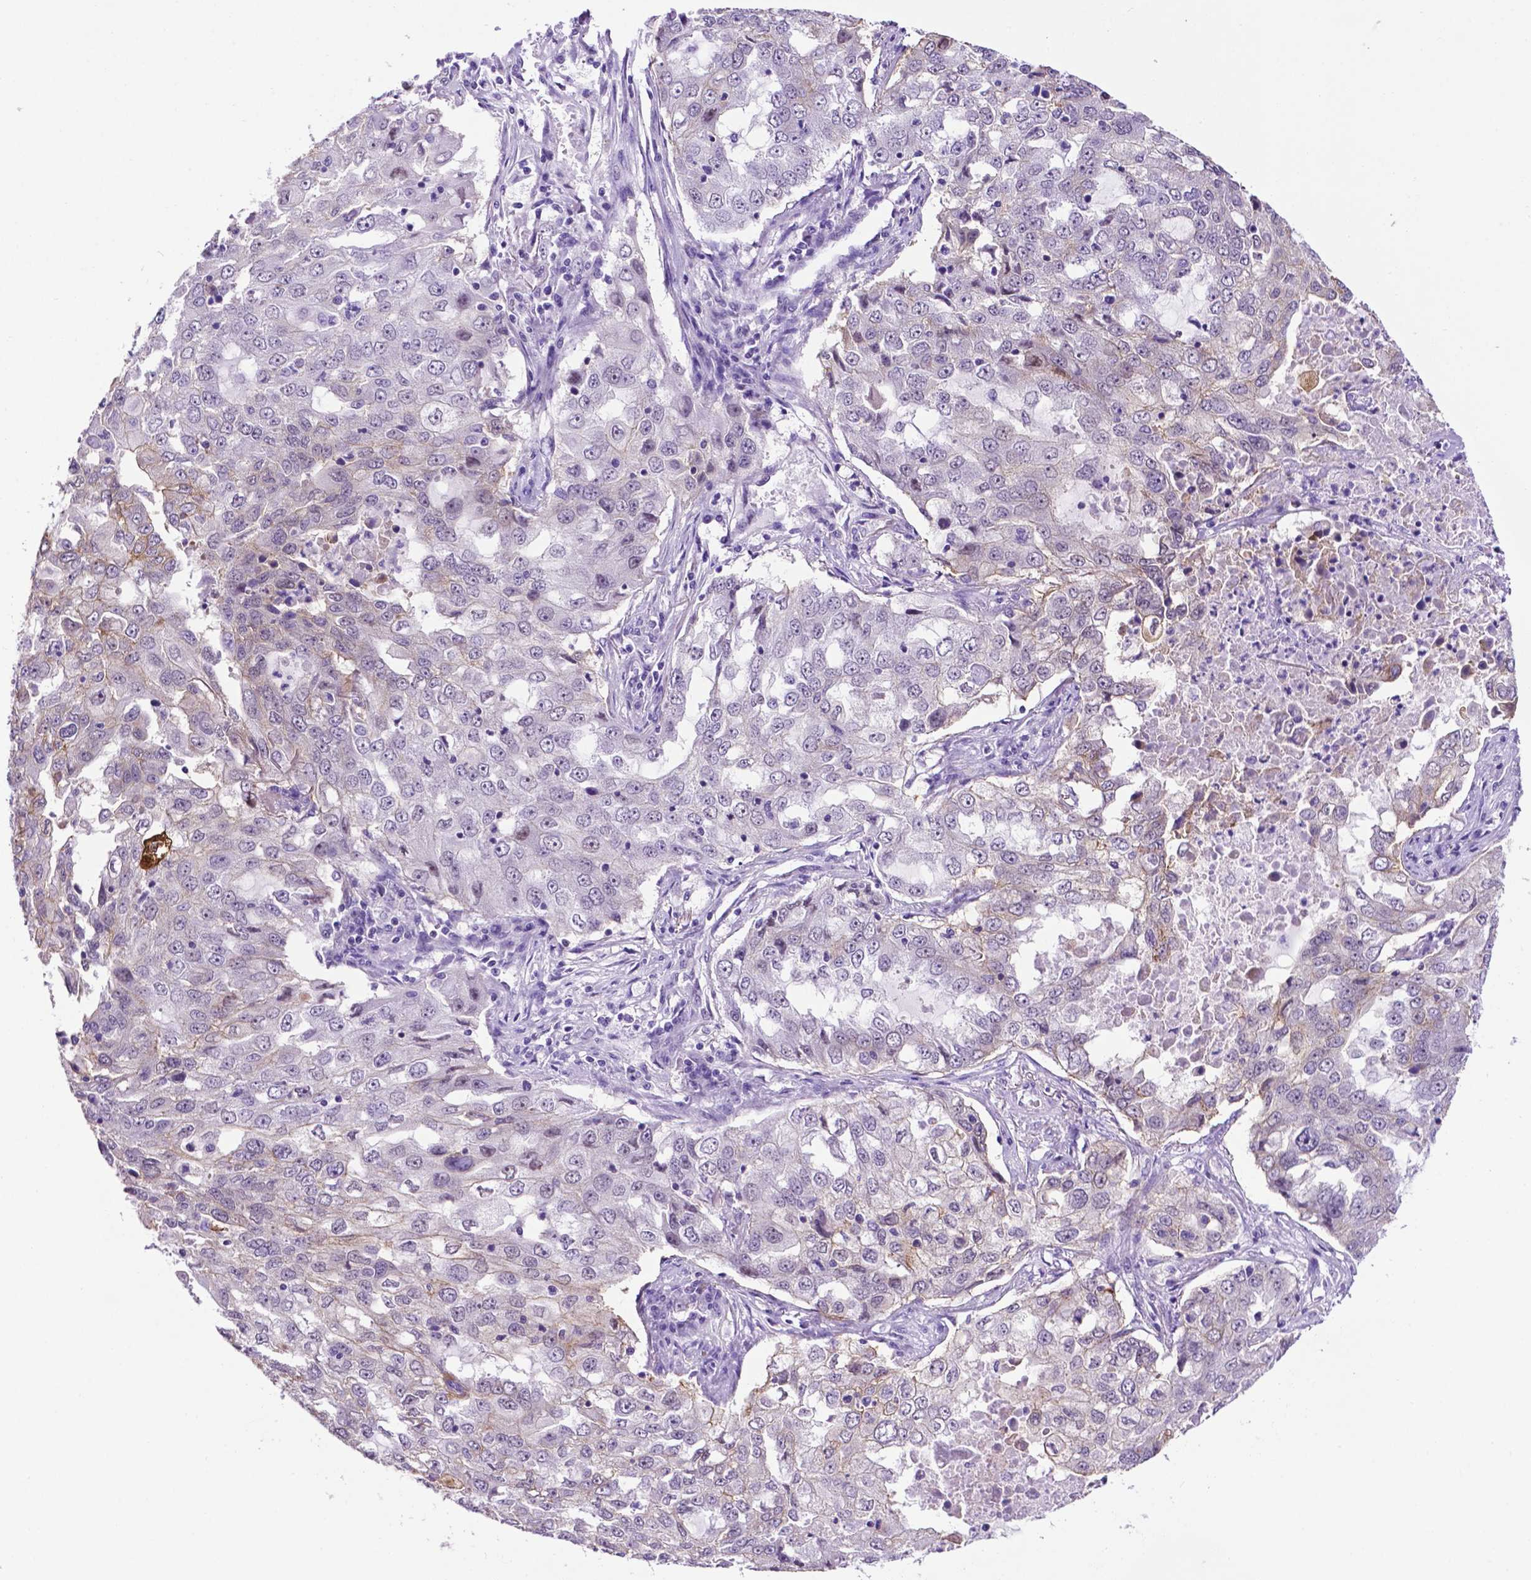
{"staining": {"intensity": "negative", "quantity": "none", "location": "none"}, "tissue": "lung cancer", "cell_type": "Tumor cells", "image_type": "cancer", "snomed": [{"axis": "morphology", "description": "Adenocarcinoma, NOS"}, {"axis": "topography", "description": "Lung"}], "caption": "A histopathology image of lung cancer (adenocarcinoma) stained for a protein displays no brown staining in tumor cells. The staining is performed using DAB brown chromogen with nuclei counter-stained in using hematoxylin.", "gene": "TACSTD2", "patient": {"sex": "female", "age": 61}}